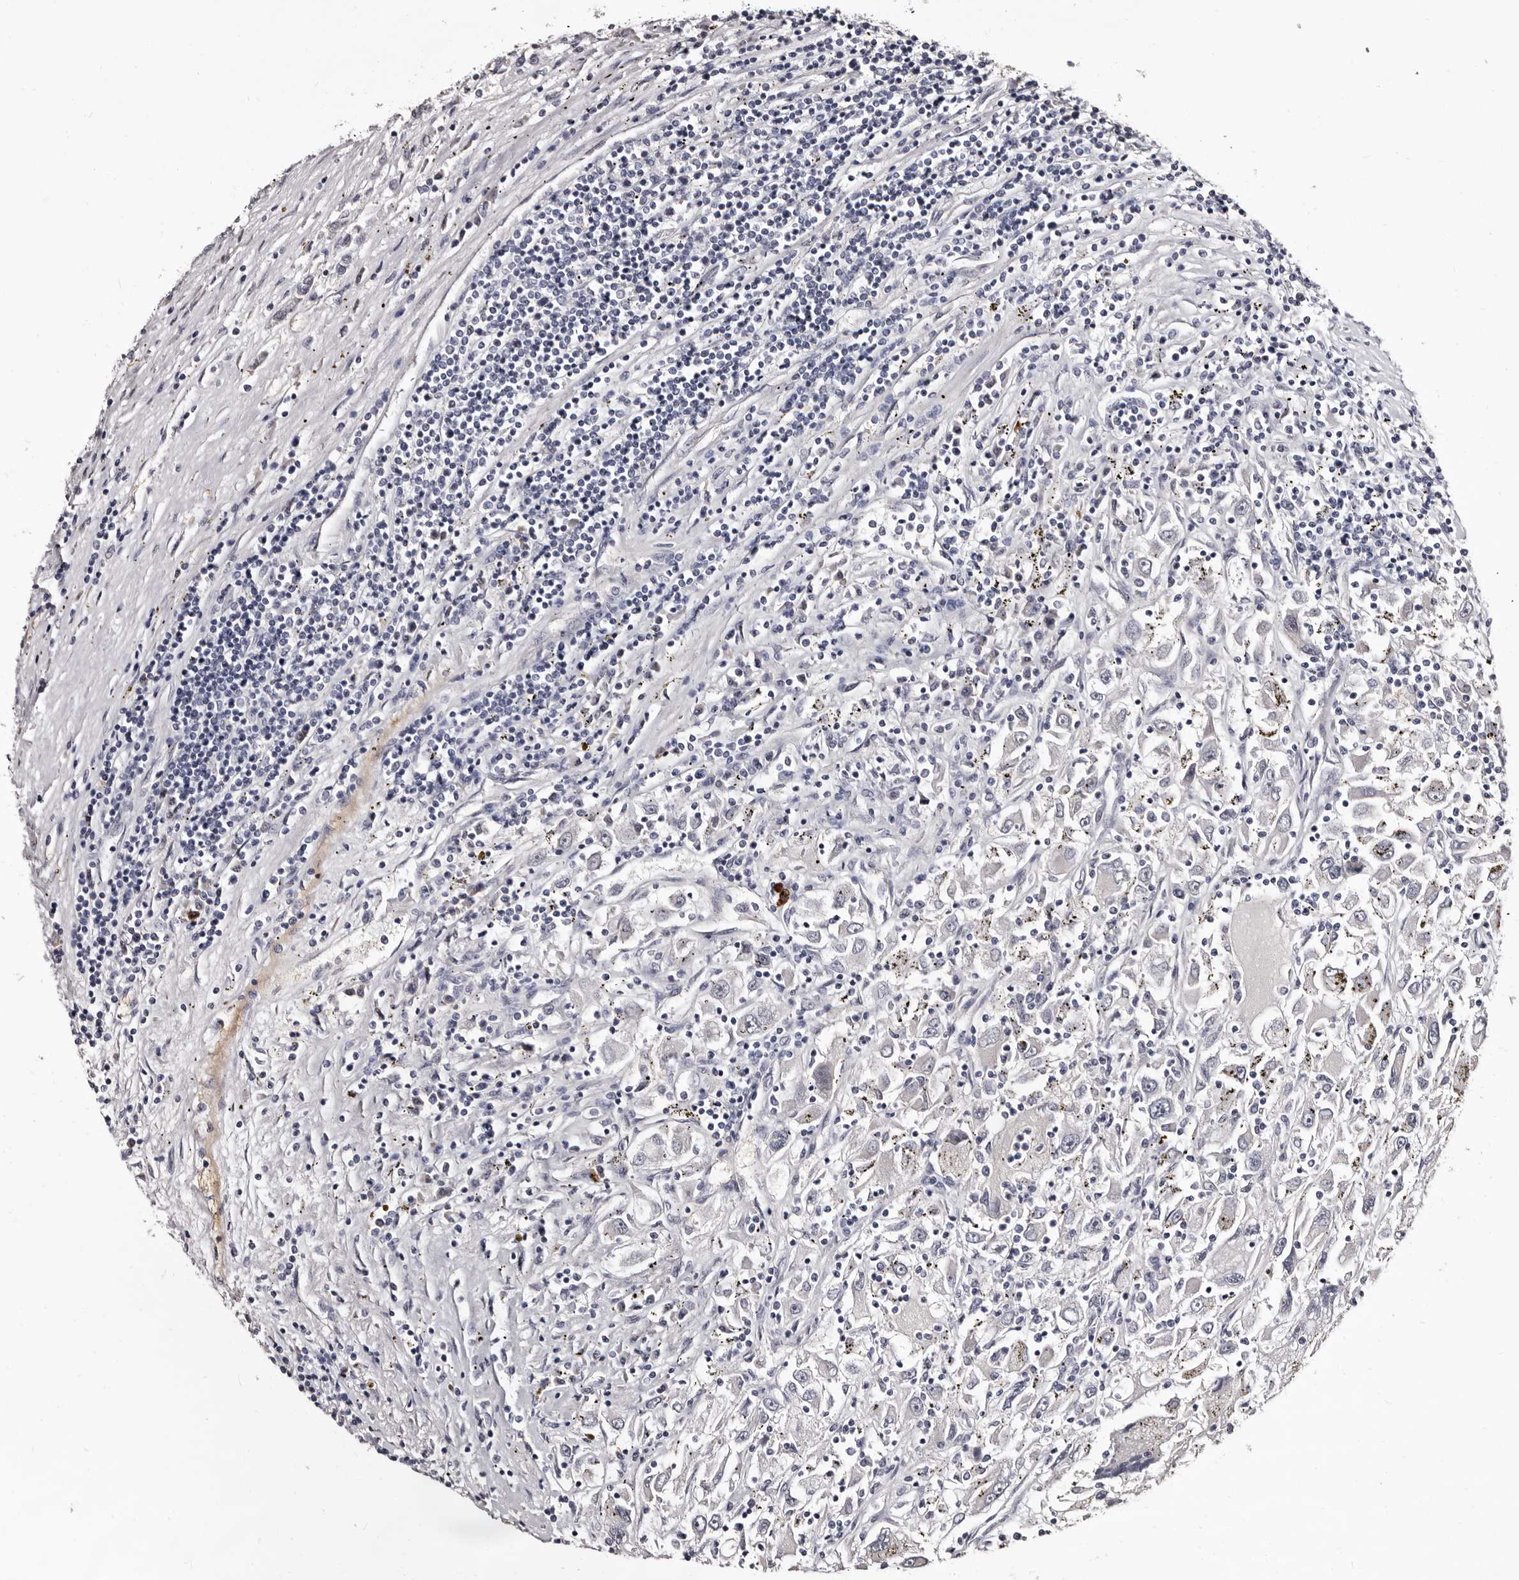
{"staining": {"intensity": "negative", "quantity": "none", "location": "none"}, "tissue": "renal cancer", "cell_type": "Tumor cells", "image_type": "cancer", "snomed": [{"axis": "morphology", "description": "Adenocarcinoma, NOS"}, {"axis": "topography", "description": "Kidney"}], "caption": "IHC micrograph of neoplastic tissue: human renal adenocarcinoma stained with DAB shows no significant protein positivity in tumor cells.", "gene": "BPGM", "patient": {"sex": "female", "age": 52}}